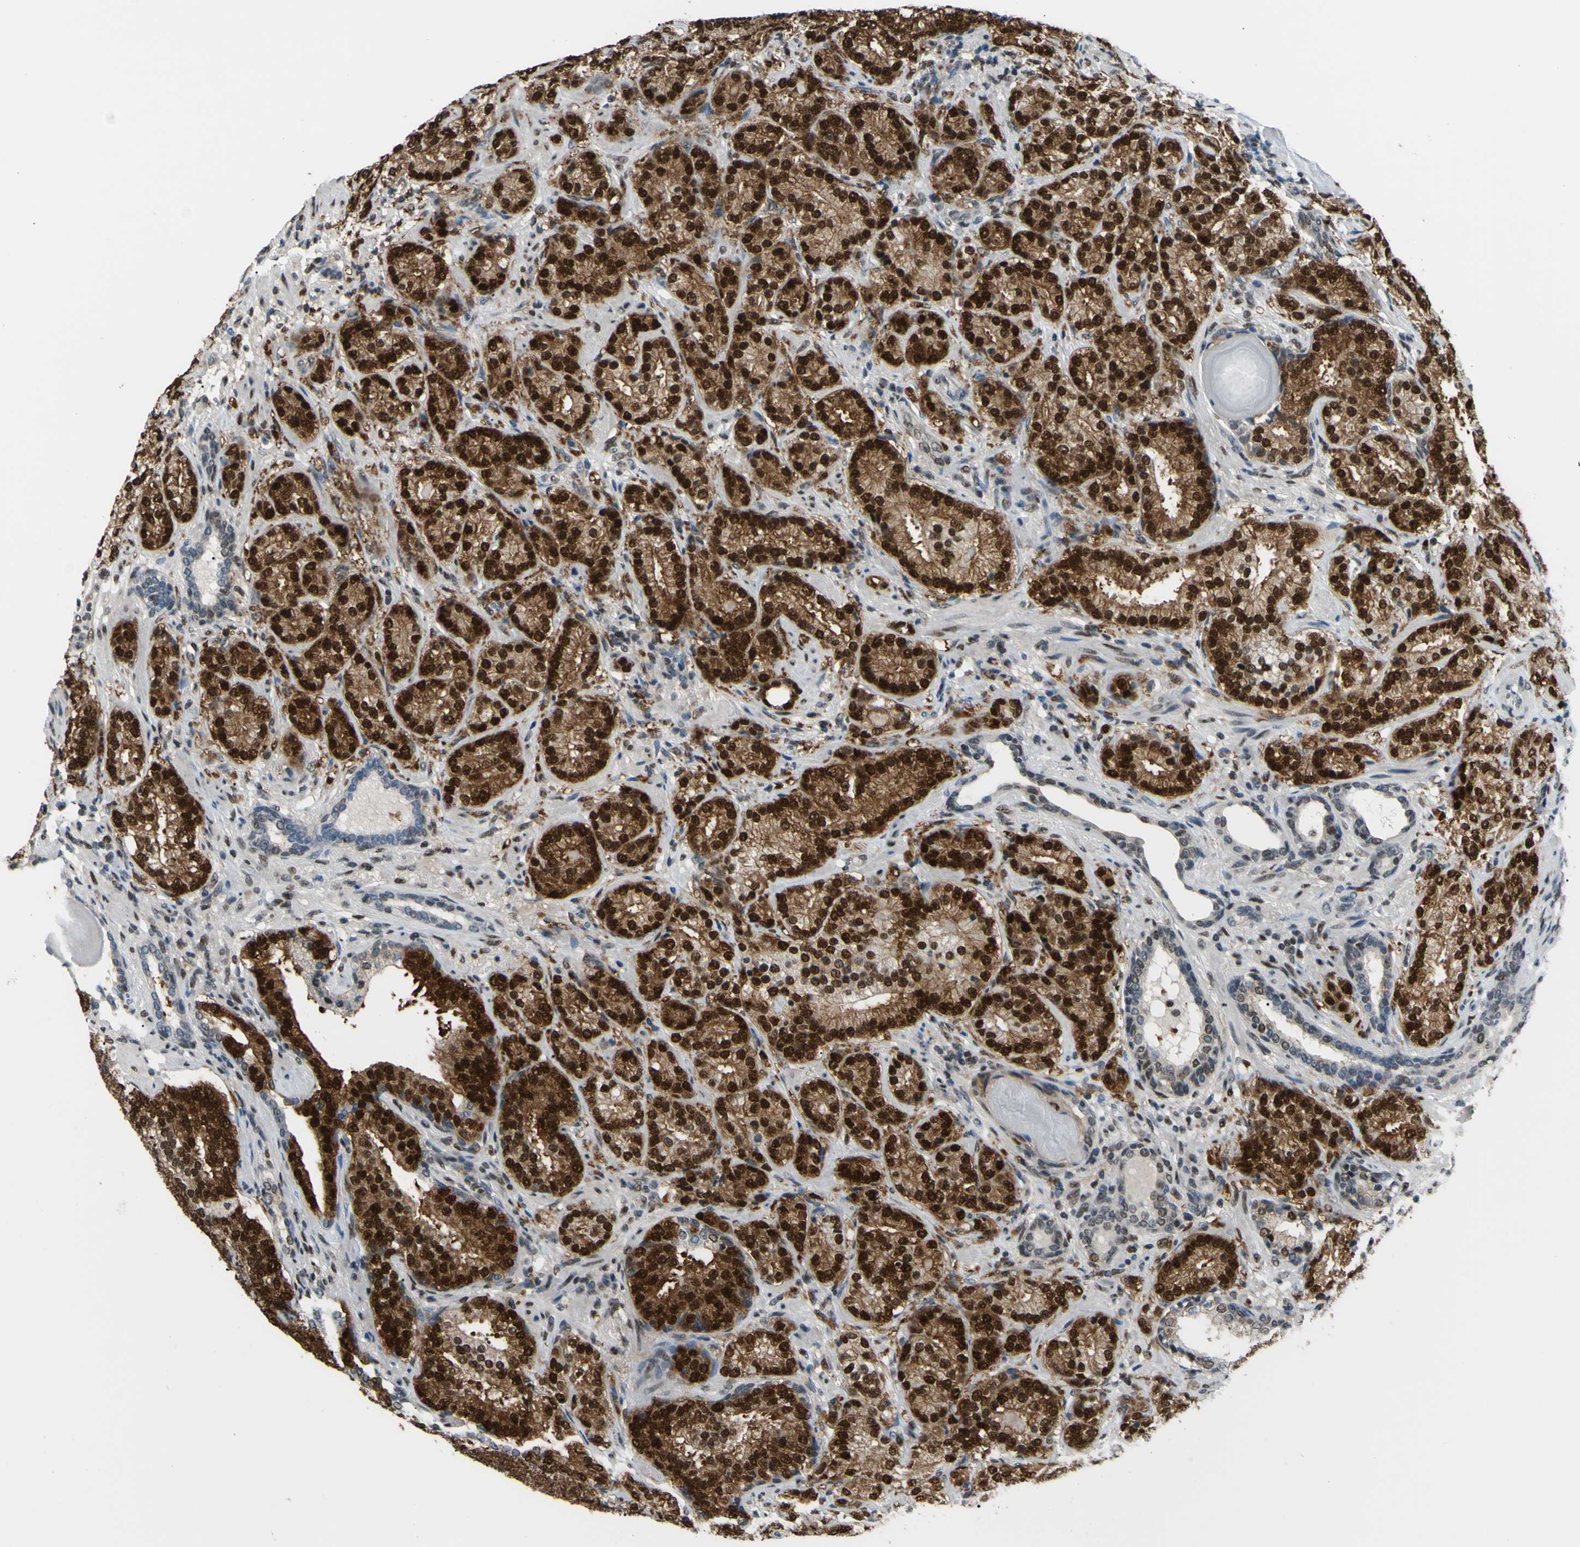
{"staining": {"intensity": "strong", "quantity": ">75%", "location": "cytoplasmic/membranous,nuclear"}, "tissue": "prostate cancer", "cell_type": "Tumor cells", "image_type": "cancer", "snomed": [{"axis": "morphology", "description": "Adenocarcinoma, High grade"}, {"axis": "topography", "description": "Prostate"}], "caption": "Strong cytoplasmic/membranous and nuclear staining for a protein is appreciated in about >75% of tumor cells of high-grade adenocarcinoma (prostate) using immunohistochemistry (IHC).", "gene": "FKBP5", "patient": {"sex": "male", "age": 61}}